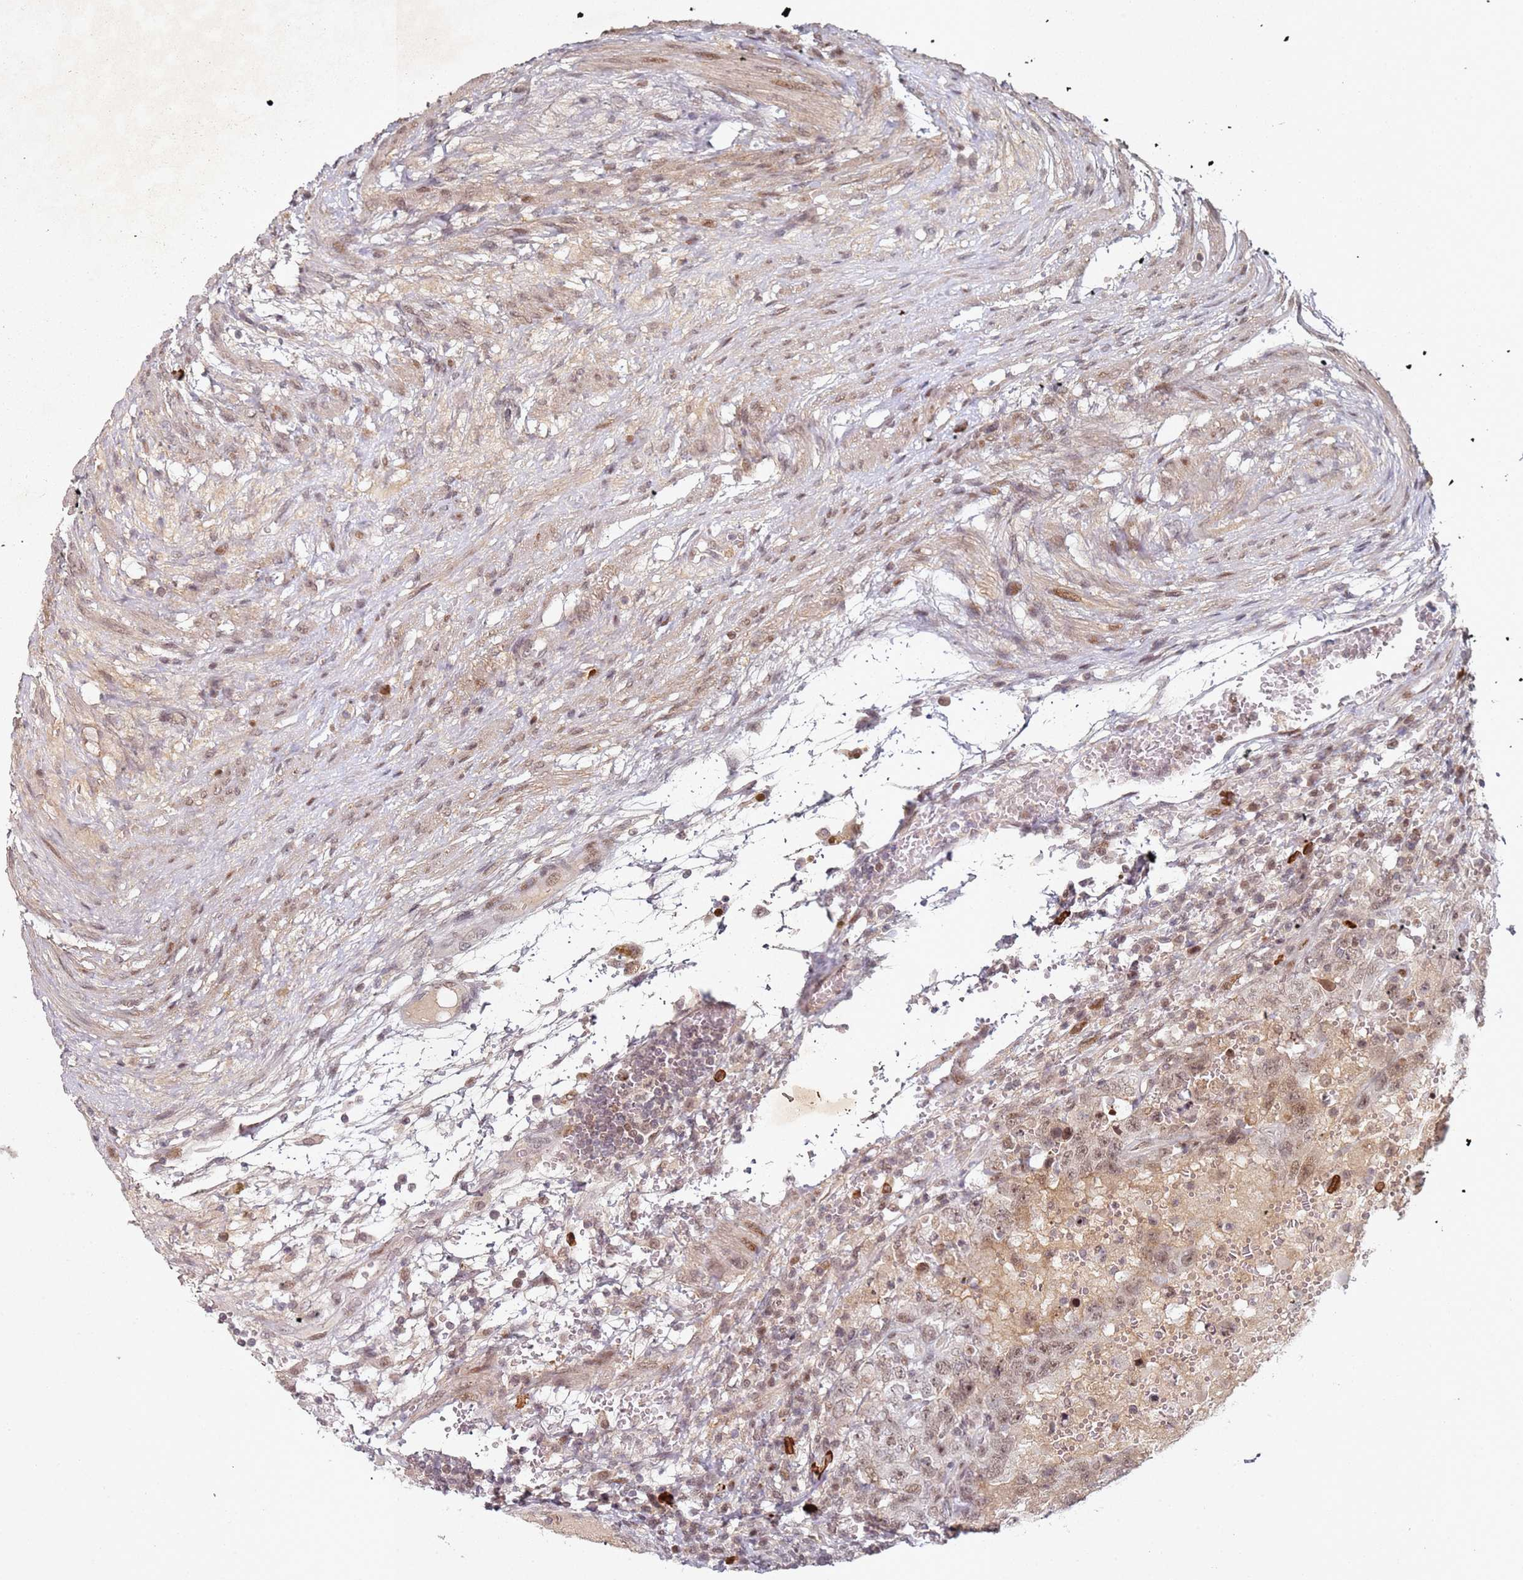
{"staining": {"intensity": "moderate", "quantity": ">75%", "location": "cytoplasmic/membranous,nuclear"}, "tissue": "testis cancer", "cell_type": "Tumor cells", "image_type": "cancer", "snomed": [{"axis": "morphology", "description": "Carcinoma, Embryonal, NOS"}, {"axis": "topography", "description": "Testis"}], "caption": "IHC of human testis cancer (embryonal carcinoma) reveals medium levels of moderate cytoplasmic/membranous and nuclear positivity in about >75% of tumor cells.", "gene": "ATF6B", "patient": {"sex": "male", "age": 26}}